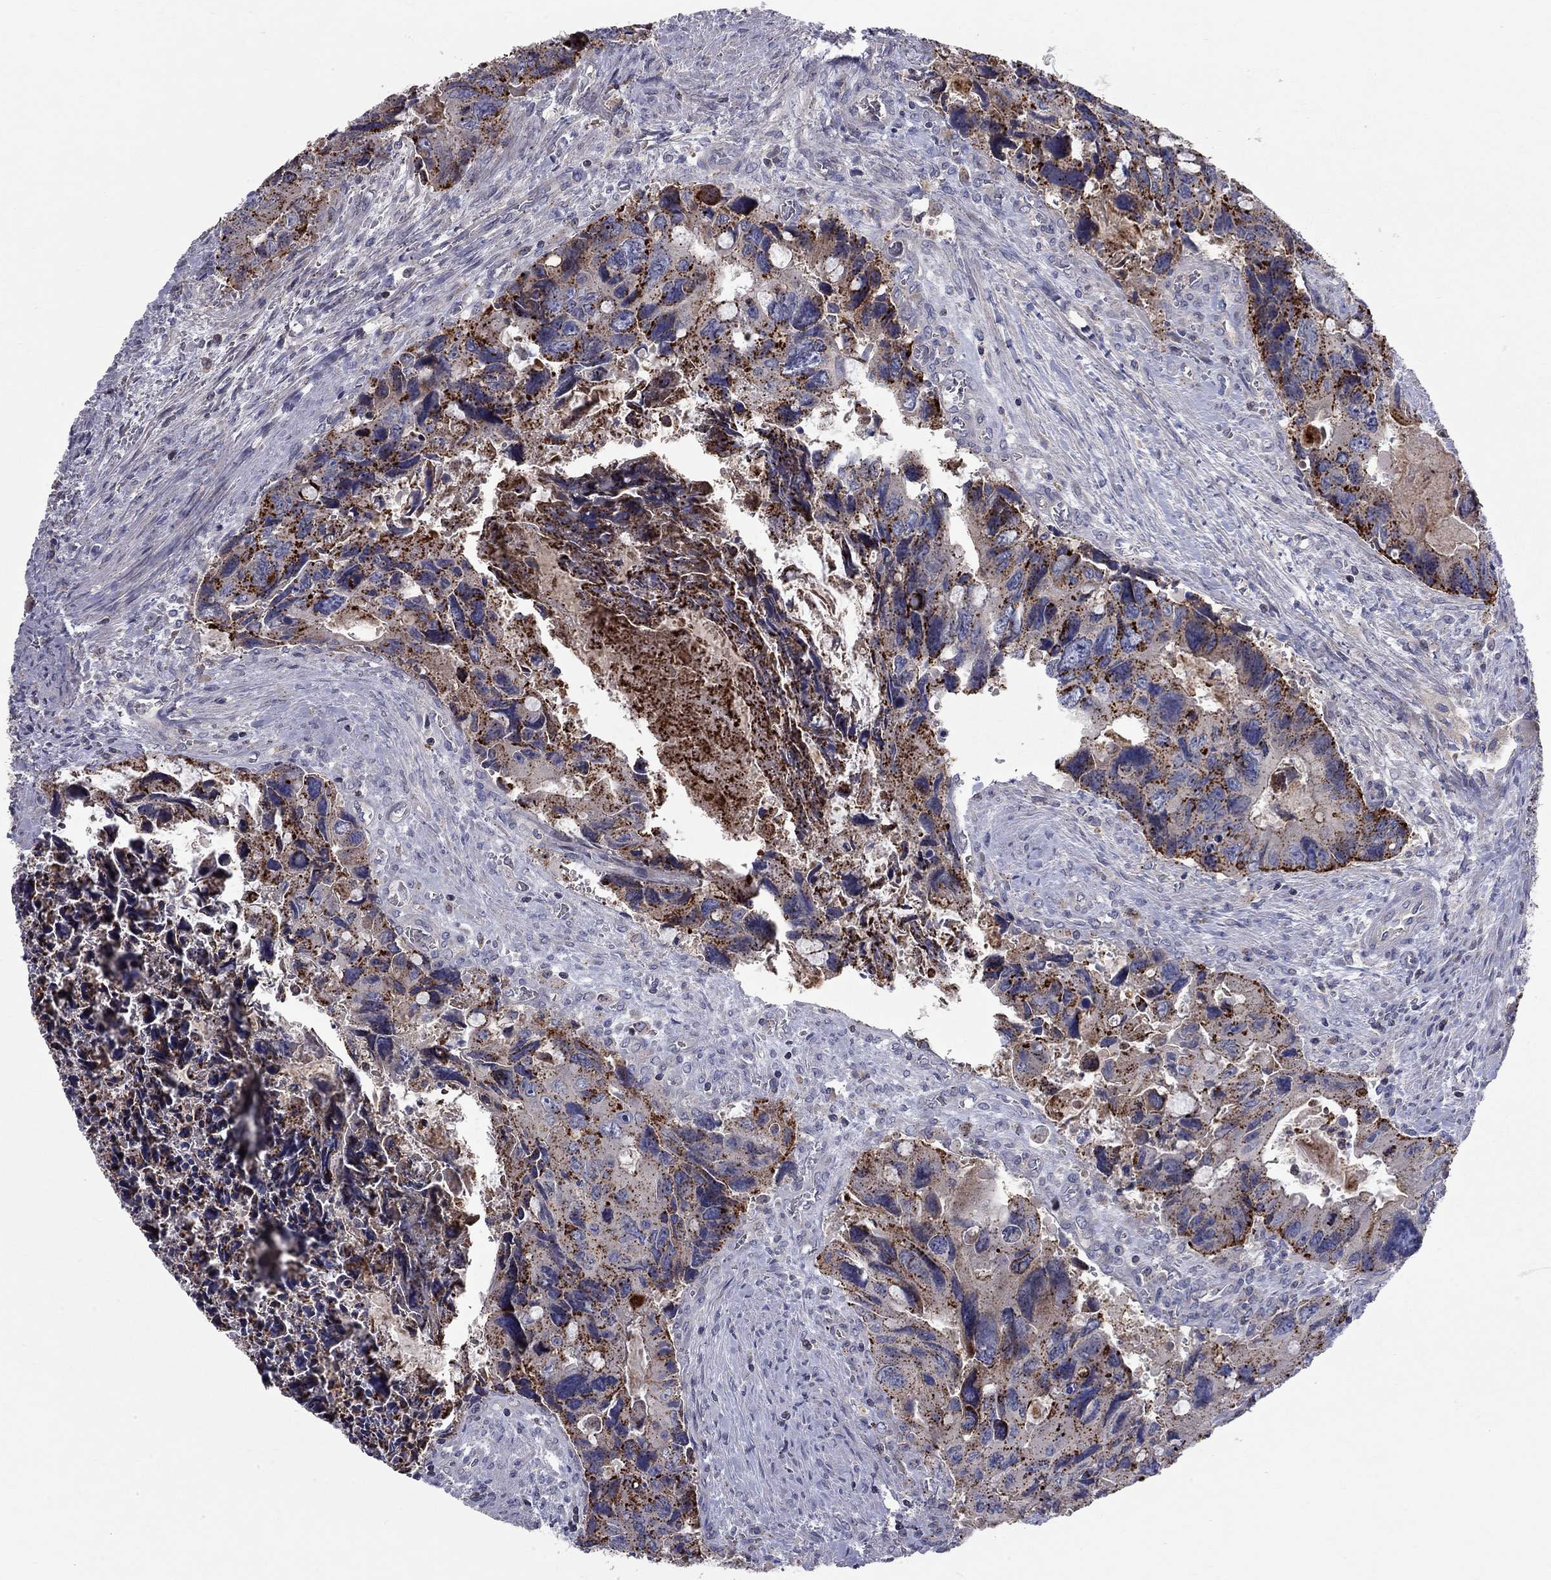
{"staining": {"intensity": "strong", "quantity": "25%-75%", "location": "cytoplasmic/membranous"}, "tissue": "colorectal cancer", "cell_type": "Tumor cells", "image_type": "cancer", "snomed": [{"axis": "morphology", "description": "Adenocarcinoma, NOS"}, {"axis": "topography", "description": "Rectum"}], "caption": "Strong cytoplasmic/membranous staining is present in about 25%-75% of tumor cells in colorectal cancer (adenocarcinoma). (DAB IHC with brightfield microscopy, high magnification).", "gene": "ERN2", "patient": {"sex": "male", "age": 62}}